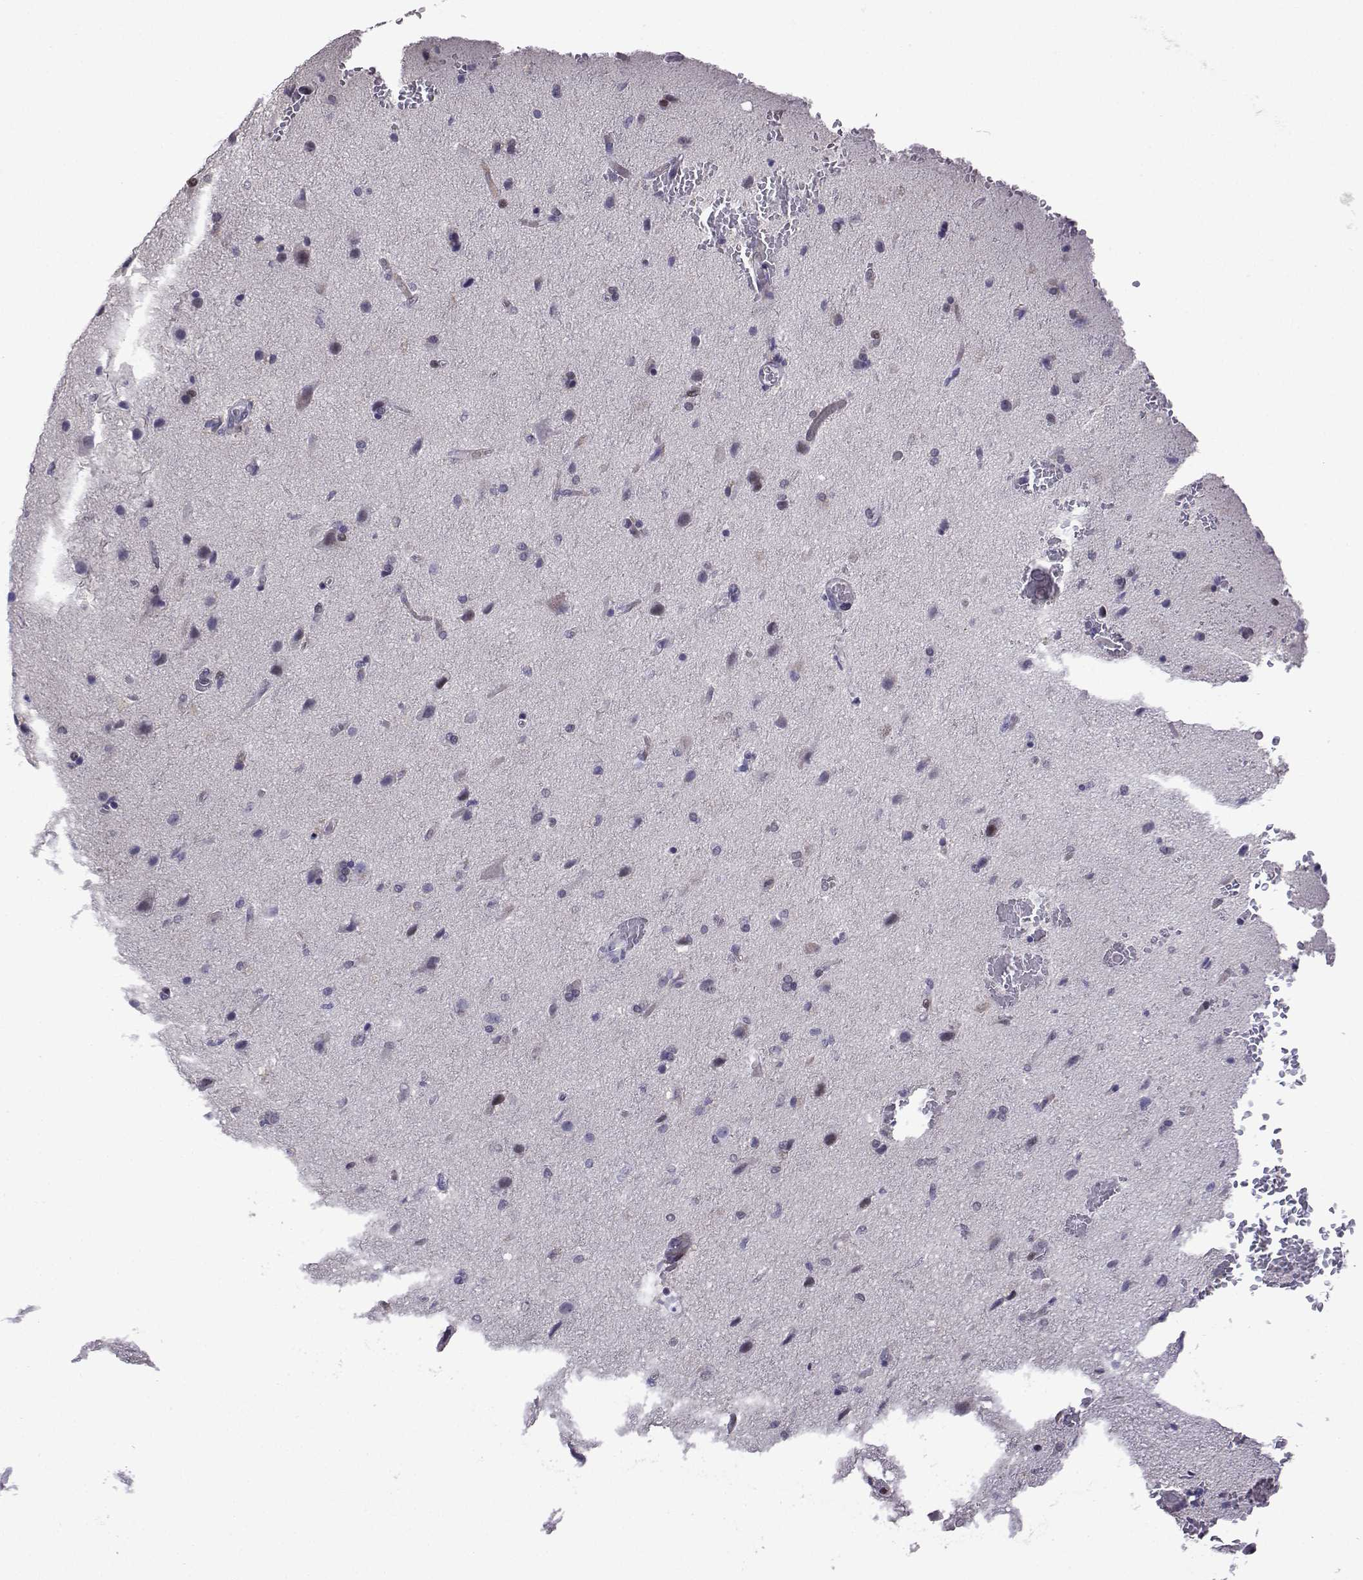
{"staining": {"intensity": "negative", "quantity": "none", "location": "none"}, "tissue": "glioma", "cell_type": "Tumor cells", "image_type": "cancer", "snomed": [{"axis": "morphology", "description": "Glioma, malignant, High grade"}, {"axis": "topography", "description": "Brain"}], "caption": "DAB immunohistochemical staining of glioma displays no significant expression in tumor cells. Brightfield microscopy of IHC stained with DAB (3,3'-diaminobenzidine) (brown) and hematoxylin (blue), captured at high magnification.", "gene": "CFAP70", "patient": {"sex": "male", "age": 68}}